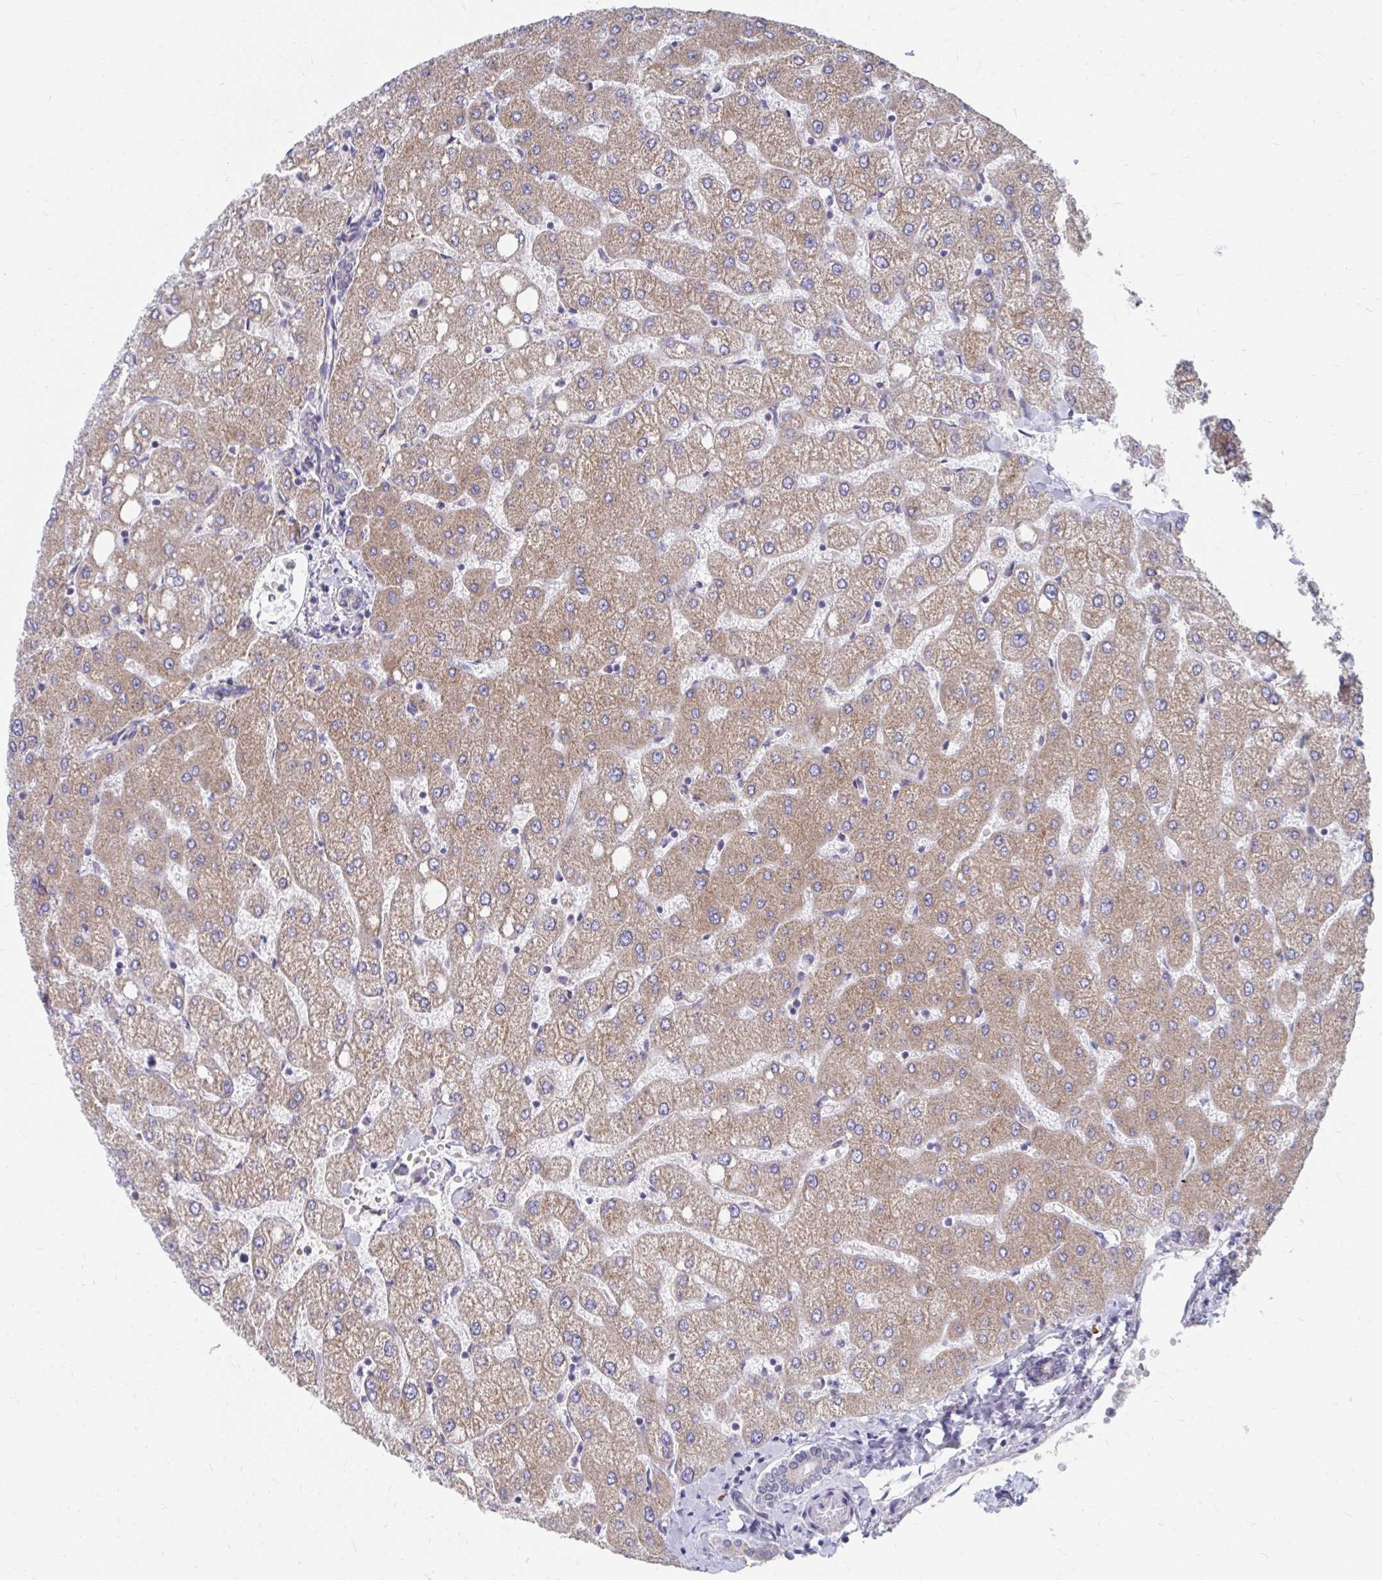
{"staining": {"intensity": "negative", "quantity": "none", "location": "none"}, "tissue": "liver", "cell_type": "Cholangiocytes", "image_type": "normal", "snomed": [{"axis": "morphology", "description": "Normal tissue, NOS"}, {"axis": "topography", "description": "Liver"}], "caption": "DAB (3,3'-diaminobenzidine) immunohistochemical staining of normal human liver exhibits no significant expression in cholangiocytes. The staining was performed using DAB (3,3'-diaminobenzidine) to visualize the protein expression in brown, while the nuclei were stained in blue with hematoxylin (Magnification: 20x).", "gene": "PABIR3", "patient": {"sex": "female", "age": 54}}